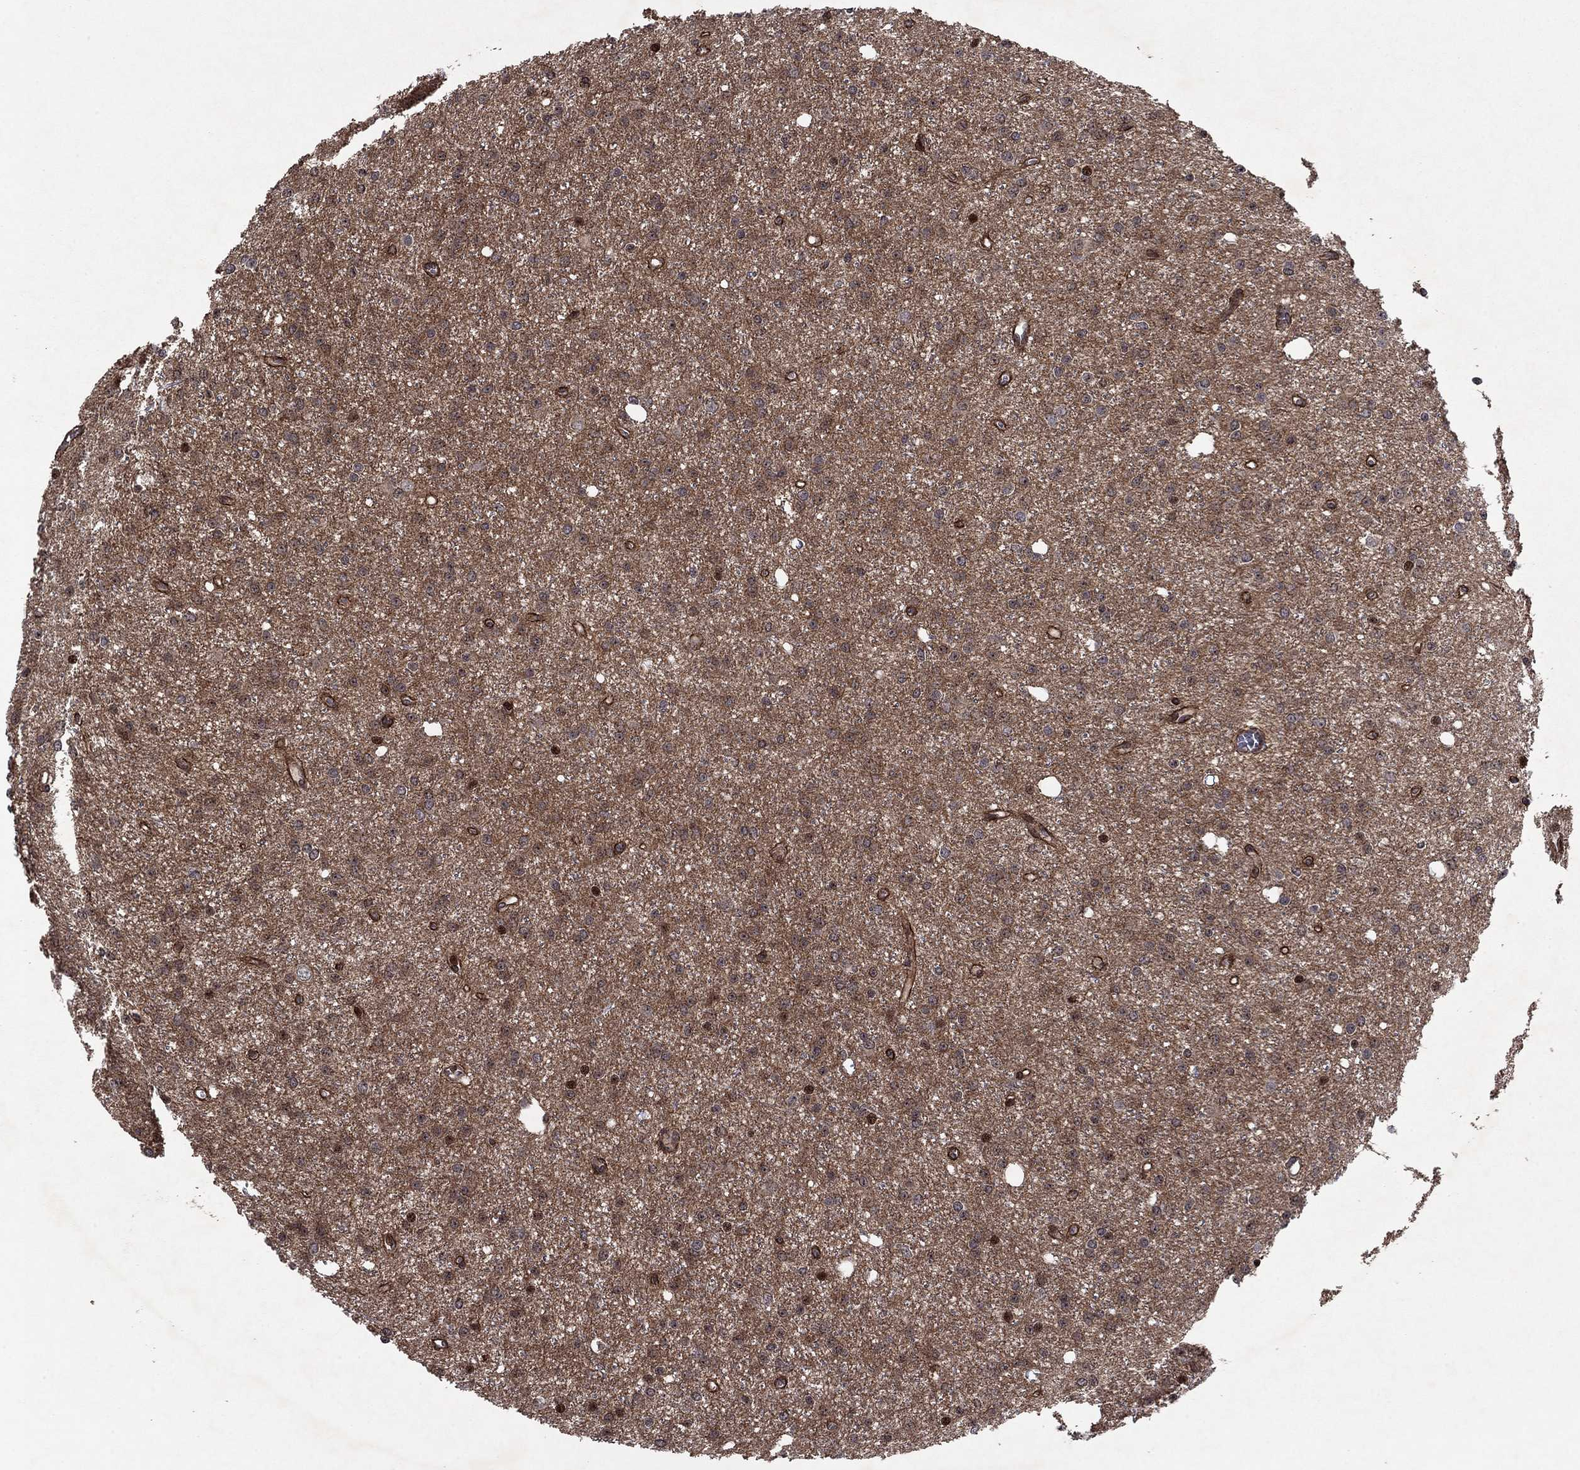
{"staining": {"intensity": "negative", "quantity": "none", "location": "none"}, "tissue": "glioma", "cell_type": "Tumor cells", "image_type": "cancer", "snomed": [{"axis": "morphology", "description": "Glioma, malignant, Low grade"}, {"axis": "topography", "description": "Brain"}], "caption": "Tumor cells show no significant protein staining in glioma.", "gene": "SORBS1", "patient": {"sex": "male", "age": 27}}